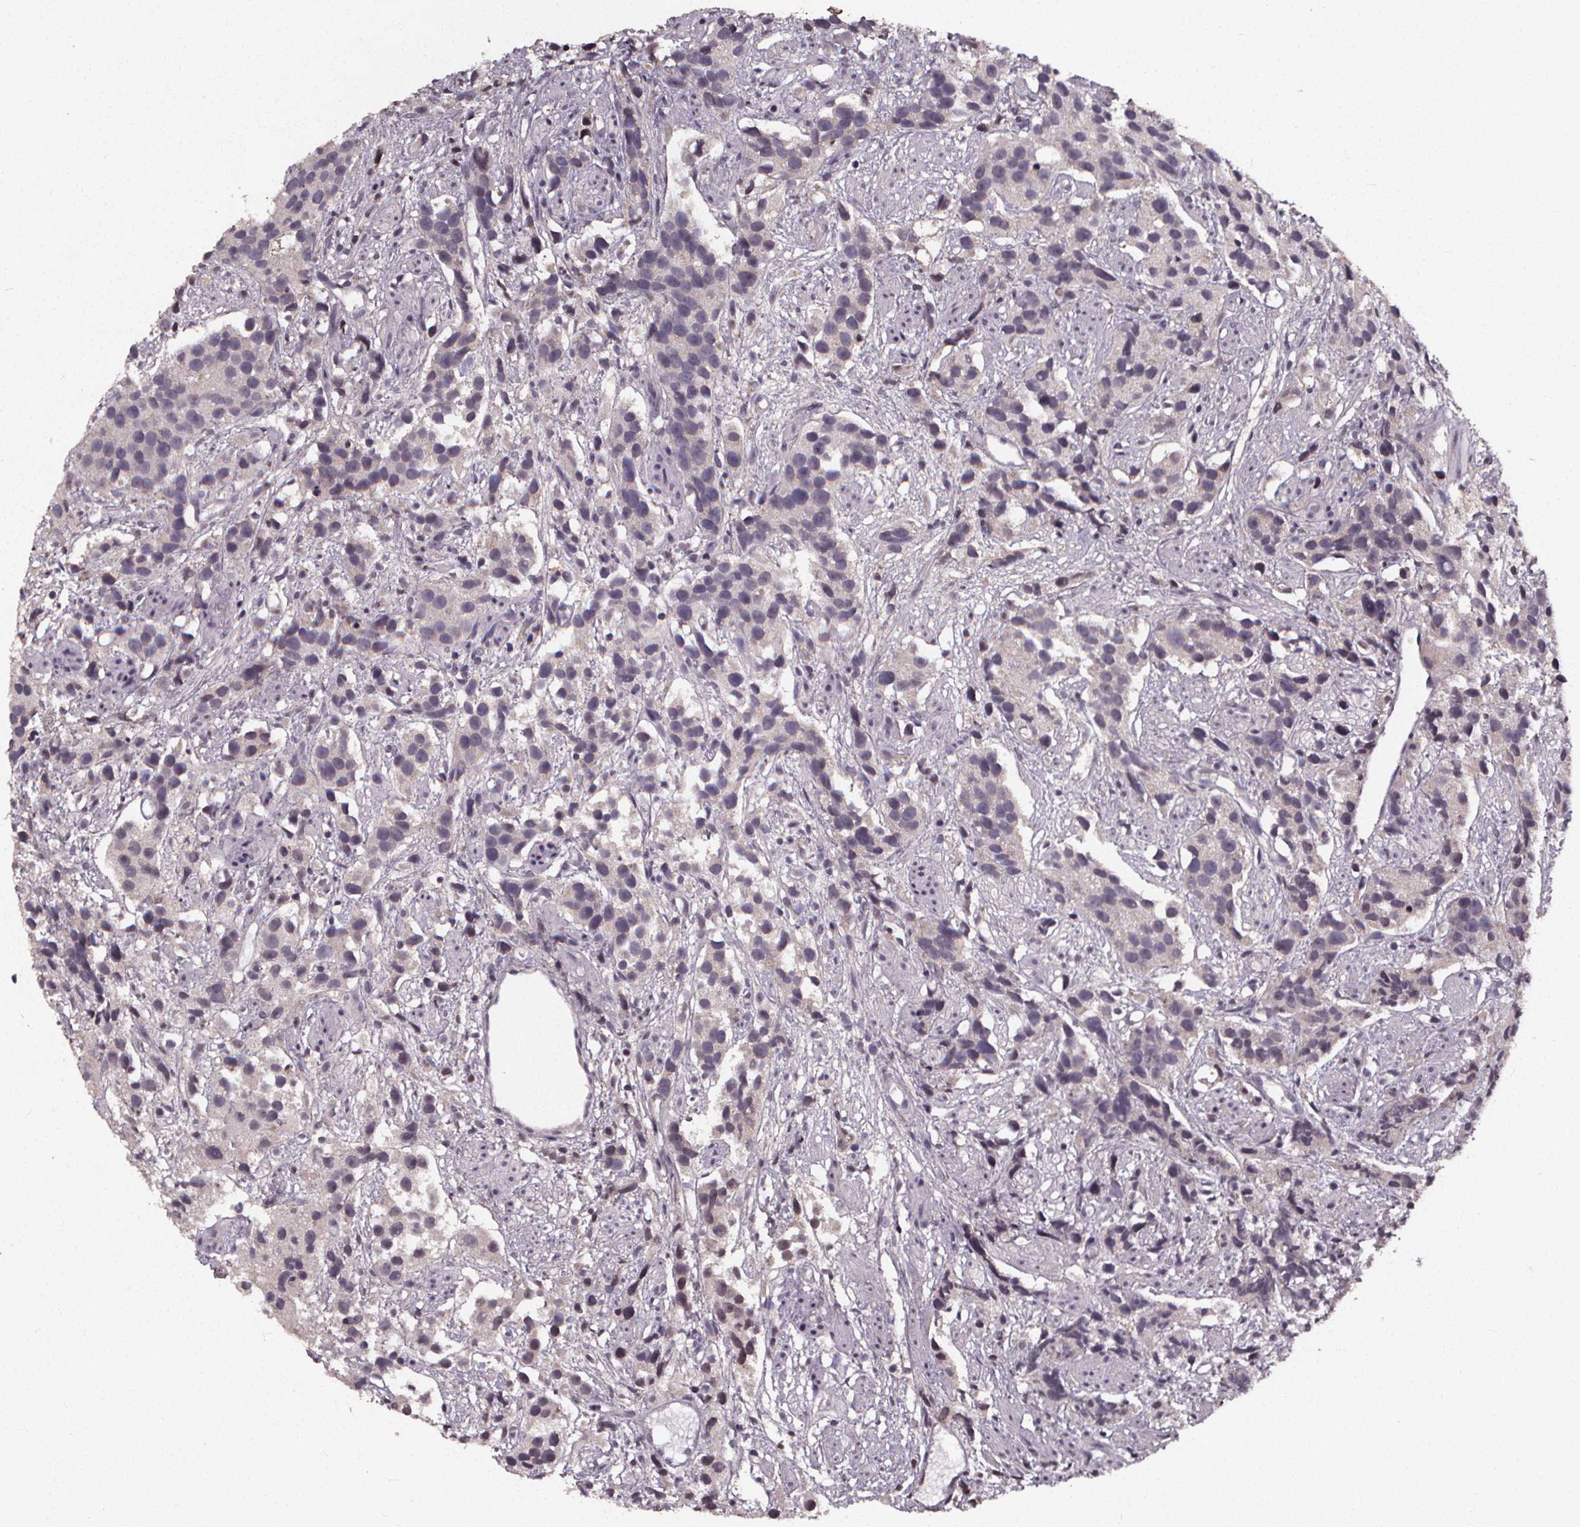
{"staining": {"intensity": "negative", "quantity": "none", "location": "none"}, "tissue": "prostate cancer", "cell_type": "Tumor cells", "image_type": "cancer", "snomed": [{"axis": "morphology", "description": "Adenocarcinoma, High grade"}, {"axis": "topography", "description": "Prostate"}], "caption": "This micrograph is of prostate high-grade adenocarcinoma stained with immunohistochemistry to label a protein in brown with the nuclei are counter-stained blue. There is no staining in tumor cells.", "gene": "SPAG8", "patient": {"sex": "male", "age": 68}}